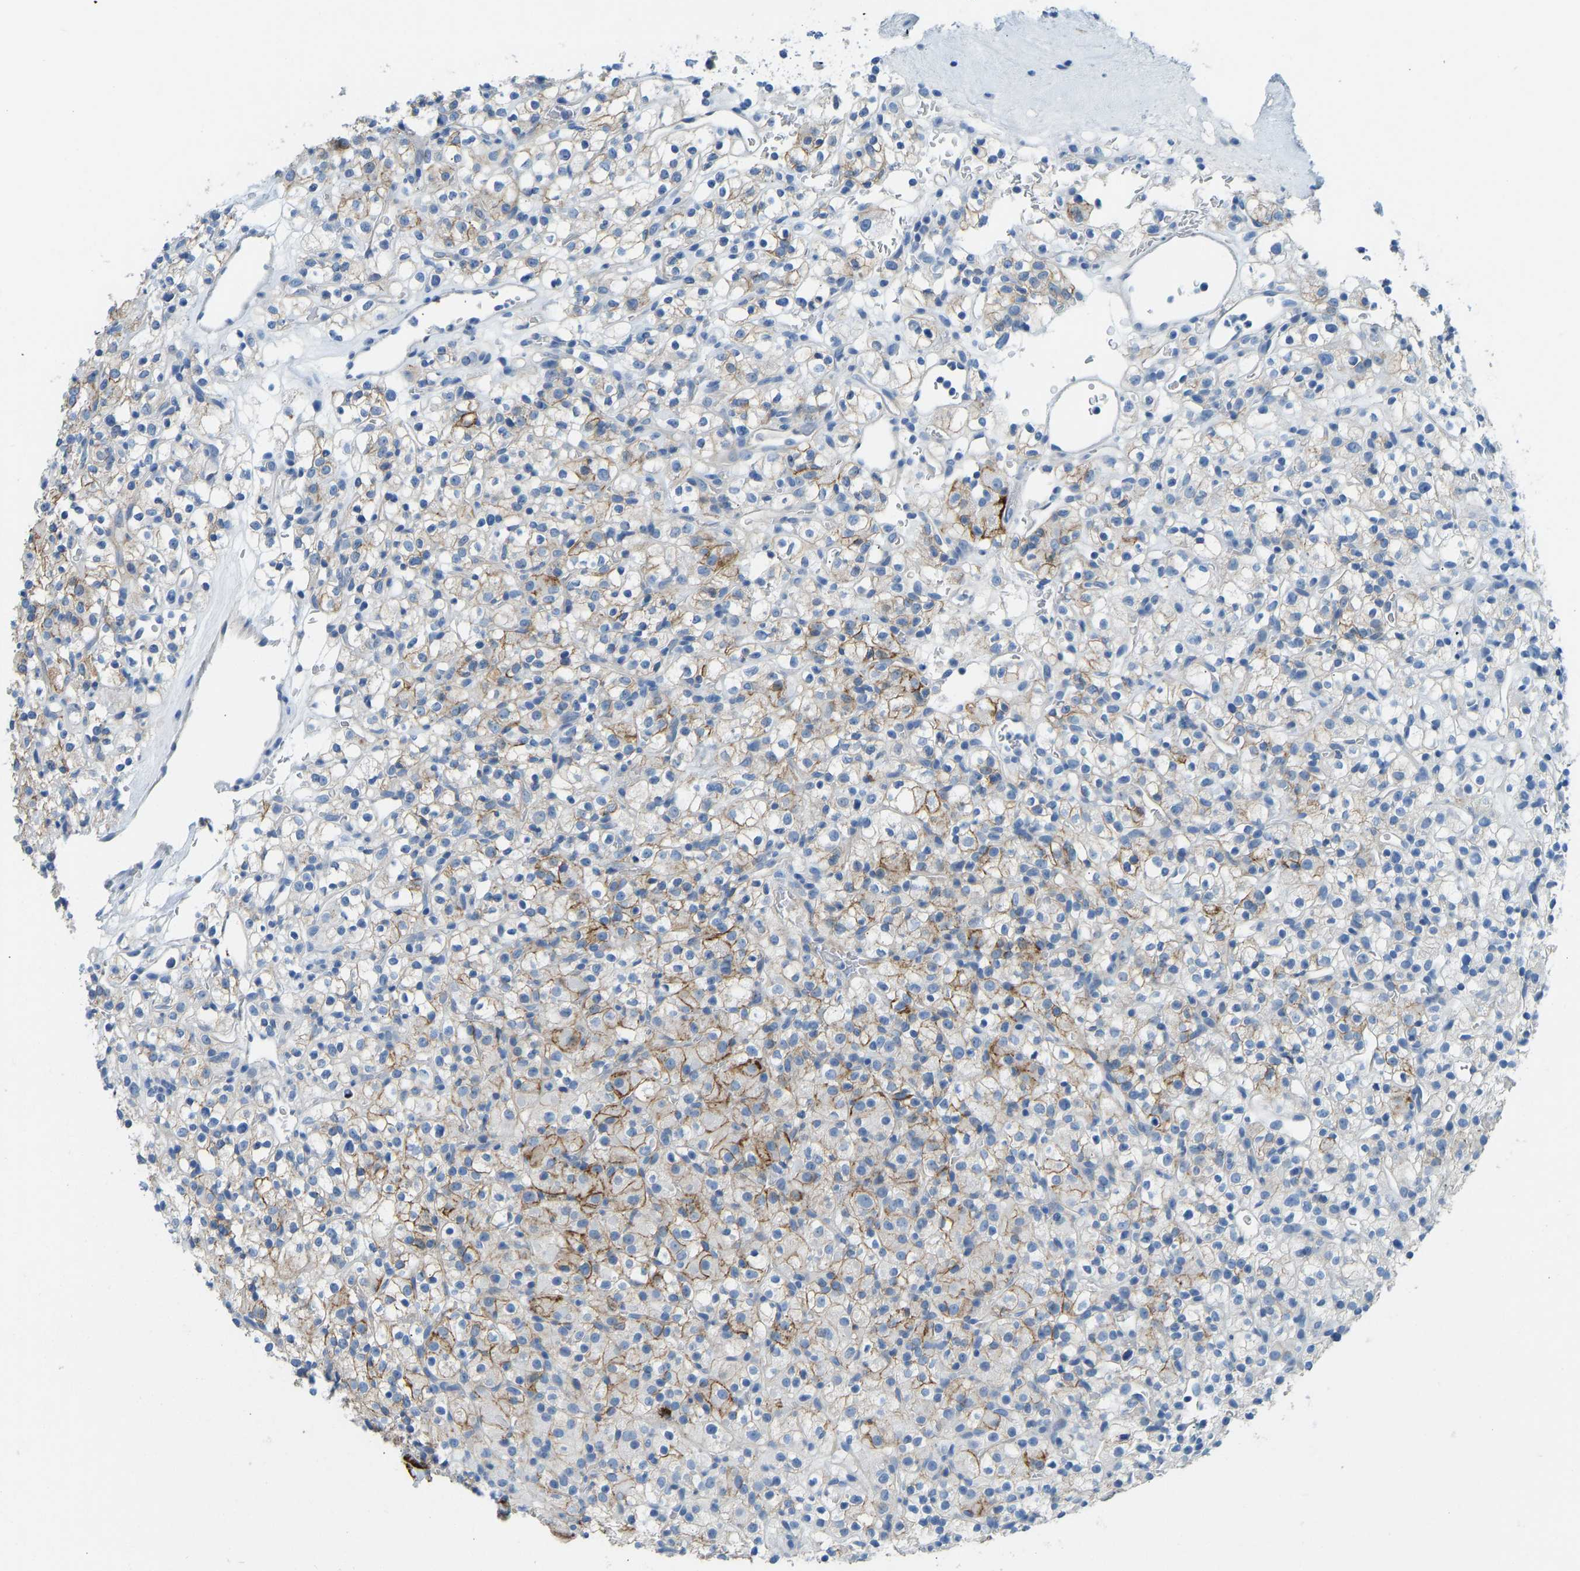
{"staining": {"intensity": "moderate", "quantity": ">75%", "location": "cytoplasmic/membranous"}, "tissue": "renal cancer", "cell_type": "Tumor cells", "image_type": "cancer", "snomed": [{"axis": "morphology", "description": "Normal tissue, NOS"}, {"axis": "morphology", "description": "Adenocarcinoma, NOS"}, {"axis": "topography", "description": "Kidney"}], "caption": "Immunohistochemical staining of renal cancer reveals medium levels of moderate cytoplasmic/membranous protein positivity in approximately >75% of tumor cells.", "gene": "ATP1A1", "patient": {"sex": "female", "age": 72}}